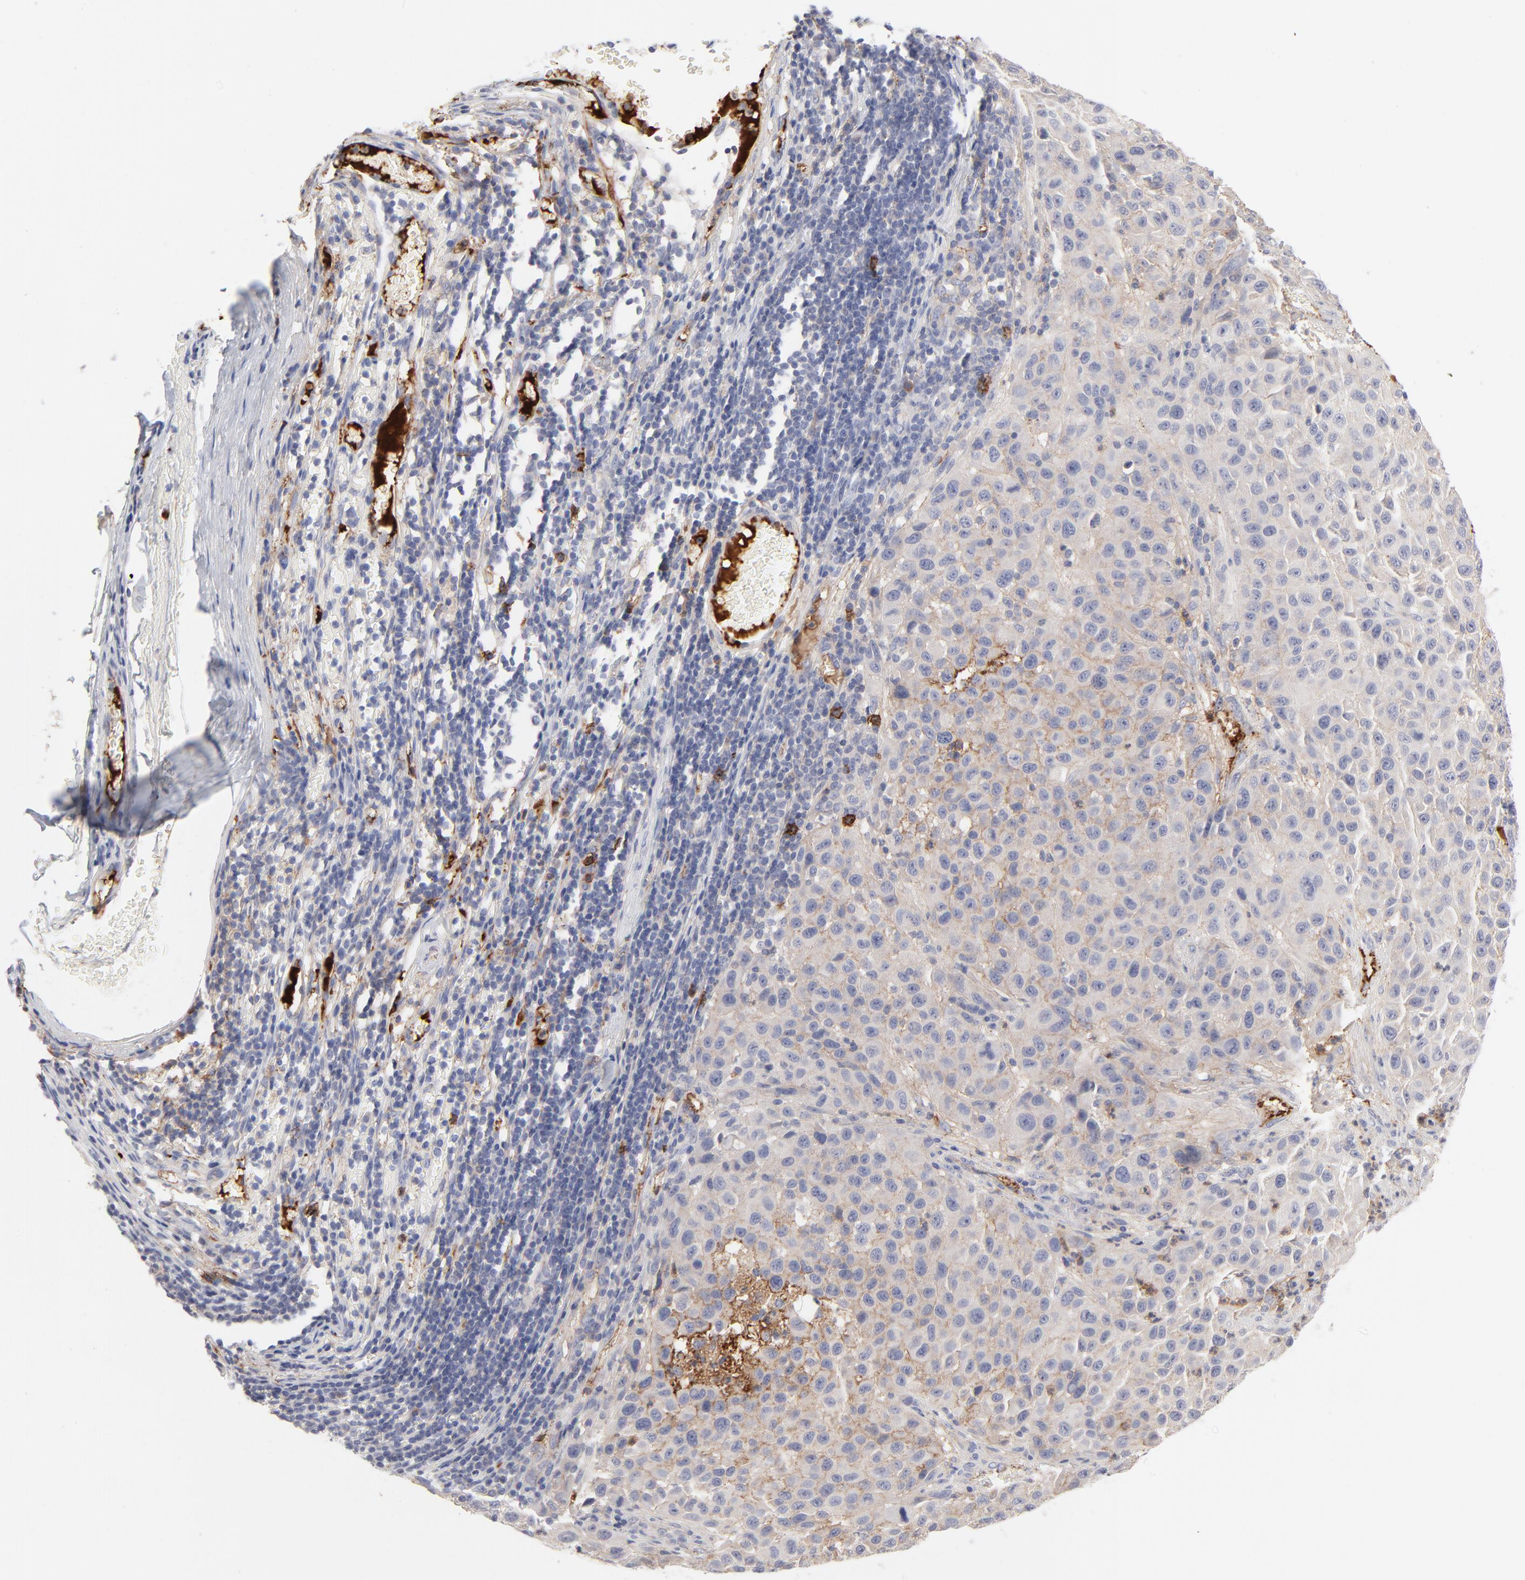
{"staining": {"intensity": "weak", "quantity": "25%-75%", "location": "cytoplasmic/membranous"}, "tissue": "melanoma", "cell_type": "Tumor cells", "image_type": "cancer", "snomed": [{"axis": "morphology", "description": "Malignant melanoma, Metastatic site"}, {"axis": "topography", "description": "Lymph node"}], "caption": "Immunohistochemistry (IHC) staining of melanoma, which exhibits low levels of weak cytoplasmic/membranous expression in approximately 25%-75% of tumor cells indicating weak cytoplasmic/membranous protein expression. The staining was performed using DAB (3,3'-diaminobenzidine) (brown) for protein detection and nuclei were counterstained in hematoxylin (blue).", "gene": "CCR3", "patient": {"sex": "male", "age": 61}}